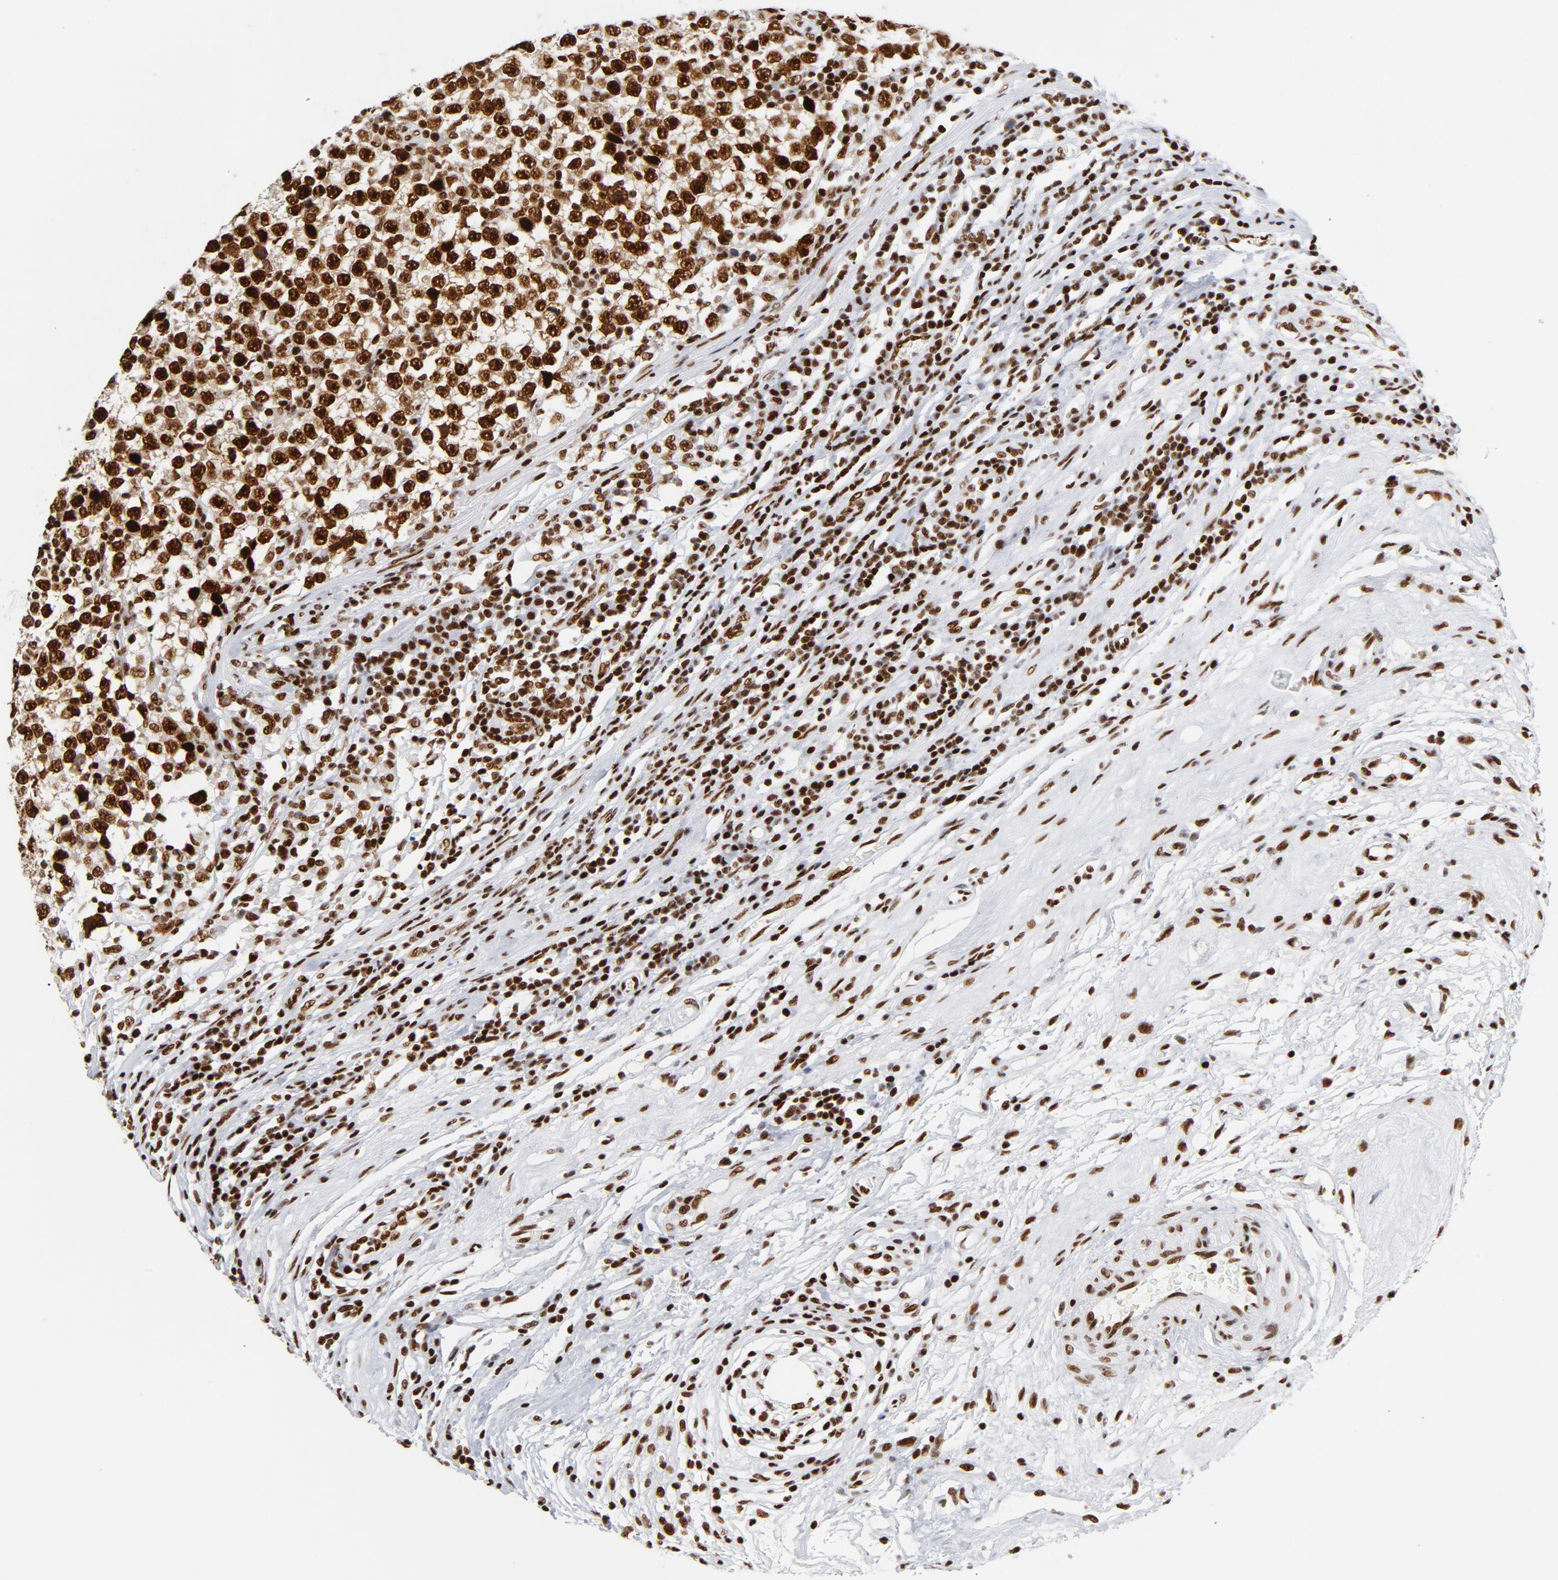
{"staining": {"intensity": "strong", "quantity": ">75%", "location": "cytoplasmic/membranous,nuclear"}, "tissue": "testis cancer", "cell_type": "Tumor cells", "image_type": "cancer", "snomed": [{"axis": "morphology", "description": "Seminoma, NOS"}, {"axis": "topography", "description": "Testis"}], "caption": "Immunohistochemical staining of human testis seminoma displays high levels of strong cytoplasmic/membranous and nuclear protein expression in about >75% of tumor cells. The protein is shown in brown color, while the nuclei are stained blue.", "gene": "XRCC5", "patient": {"sex": "male", "age": 43}}